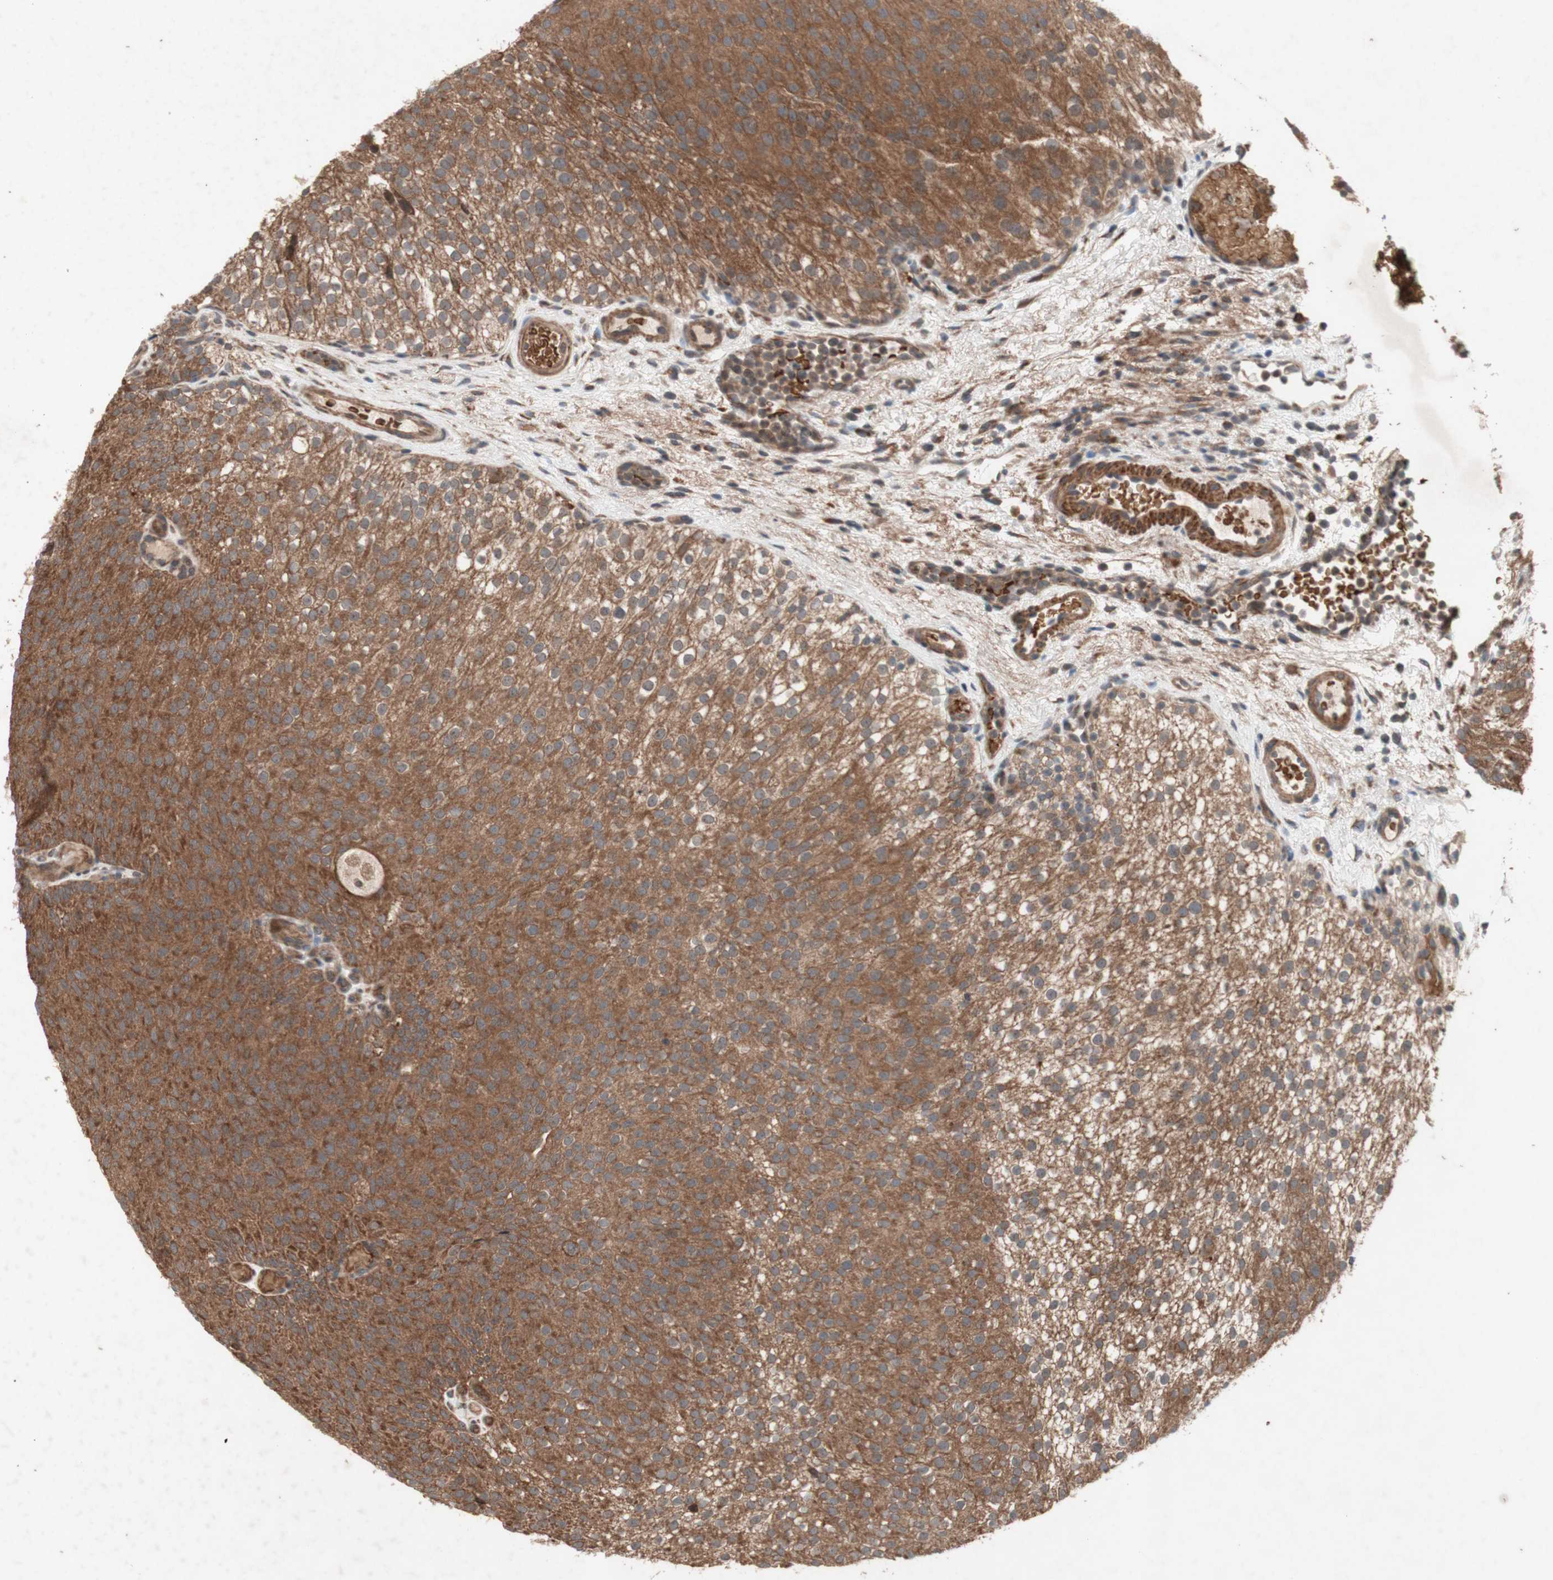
{"staining": {"intensity": "strong", "quantity": ">75%", "location": "cytoplasmic/membranous"}, "tissue": "urothelial cancer", "cell_type": "Tumor cells", "image_type": "cancer", "snomed": [{"axis": "morphology", "description": "Urothelial carcinoma, Low grade"}, {"axis": "topography", "description": "Urinary bladder"}], "caption": "Tumor cells exhibit high levels of strong cytoplasmic/membranous staining in about >75% of cells in human low-grade urothelial carcinoma.", "gene": "DDOST", "patient": {"sex": "male", "age": 78}}